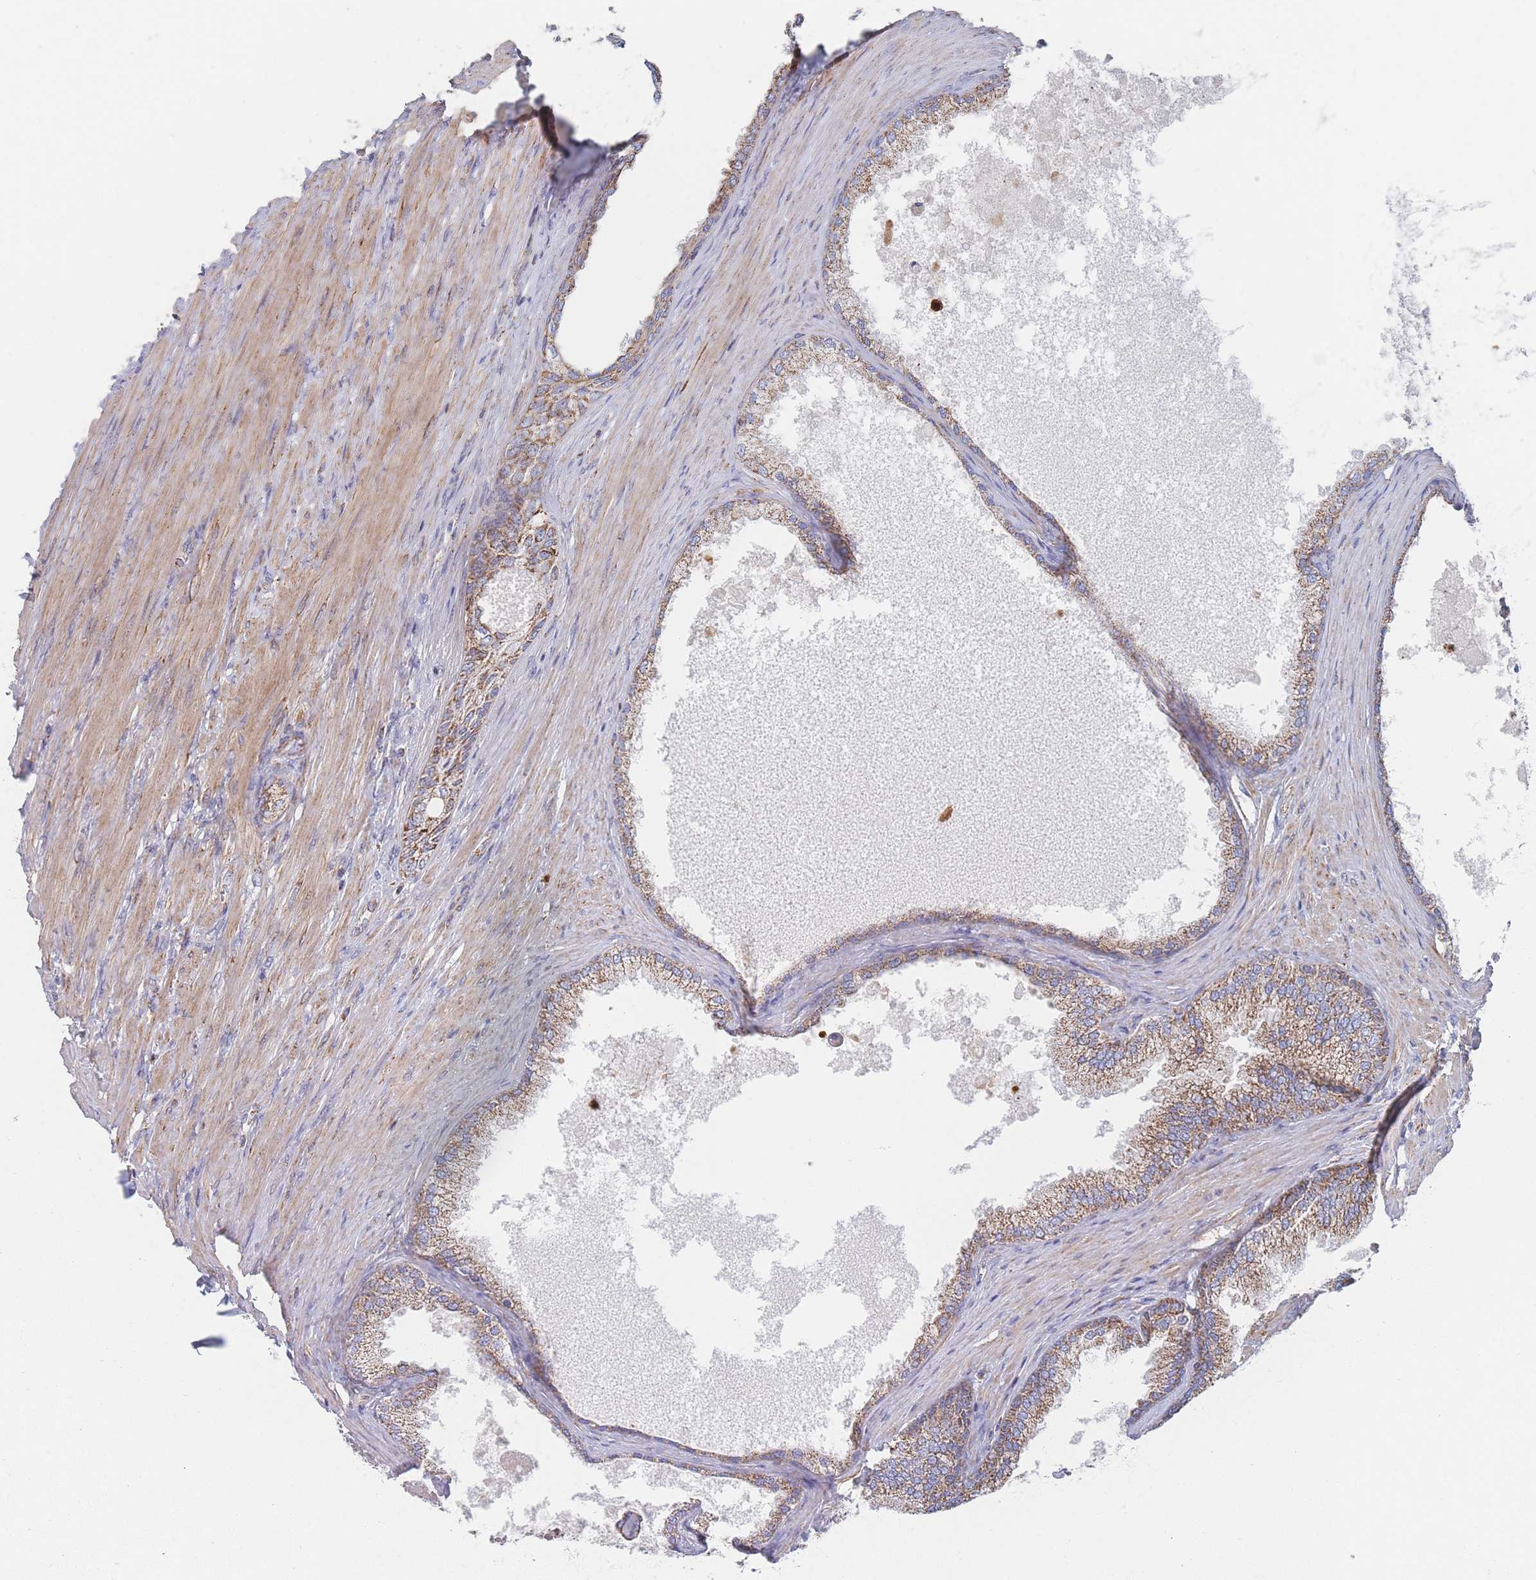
{"staining": {"intensity": "moderate", "quantity": ">75%", "location": "cytoplasmic/membranous"}, "tissue": "prostate", "cell_type": "Glandular cells", "image_type": "normal", "snomed": [{"axis": "morphology", "description": "Normal tissue, NOS"}, {"axis": "topography", "description": "Prostate"}], "caption": "Glandular cells reveal medium levels of moderate cytoplasmic/membranous staining in about >75% of cells in unremarkable prostate.", "gene": "IKZF4", "patient": {"sex": "male", "age": 76}}